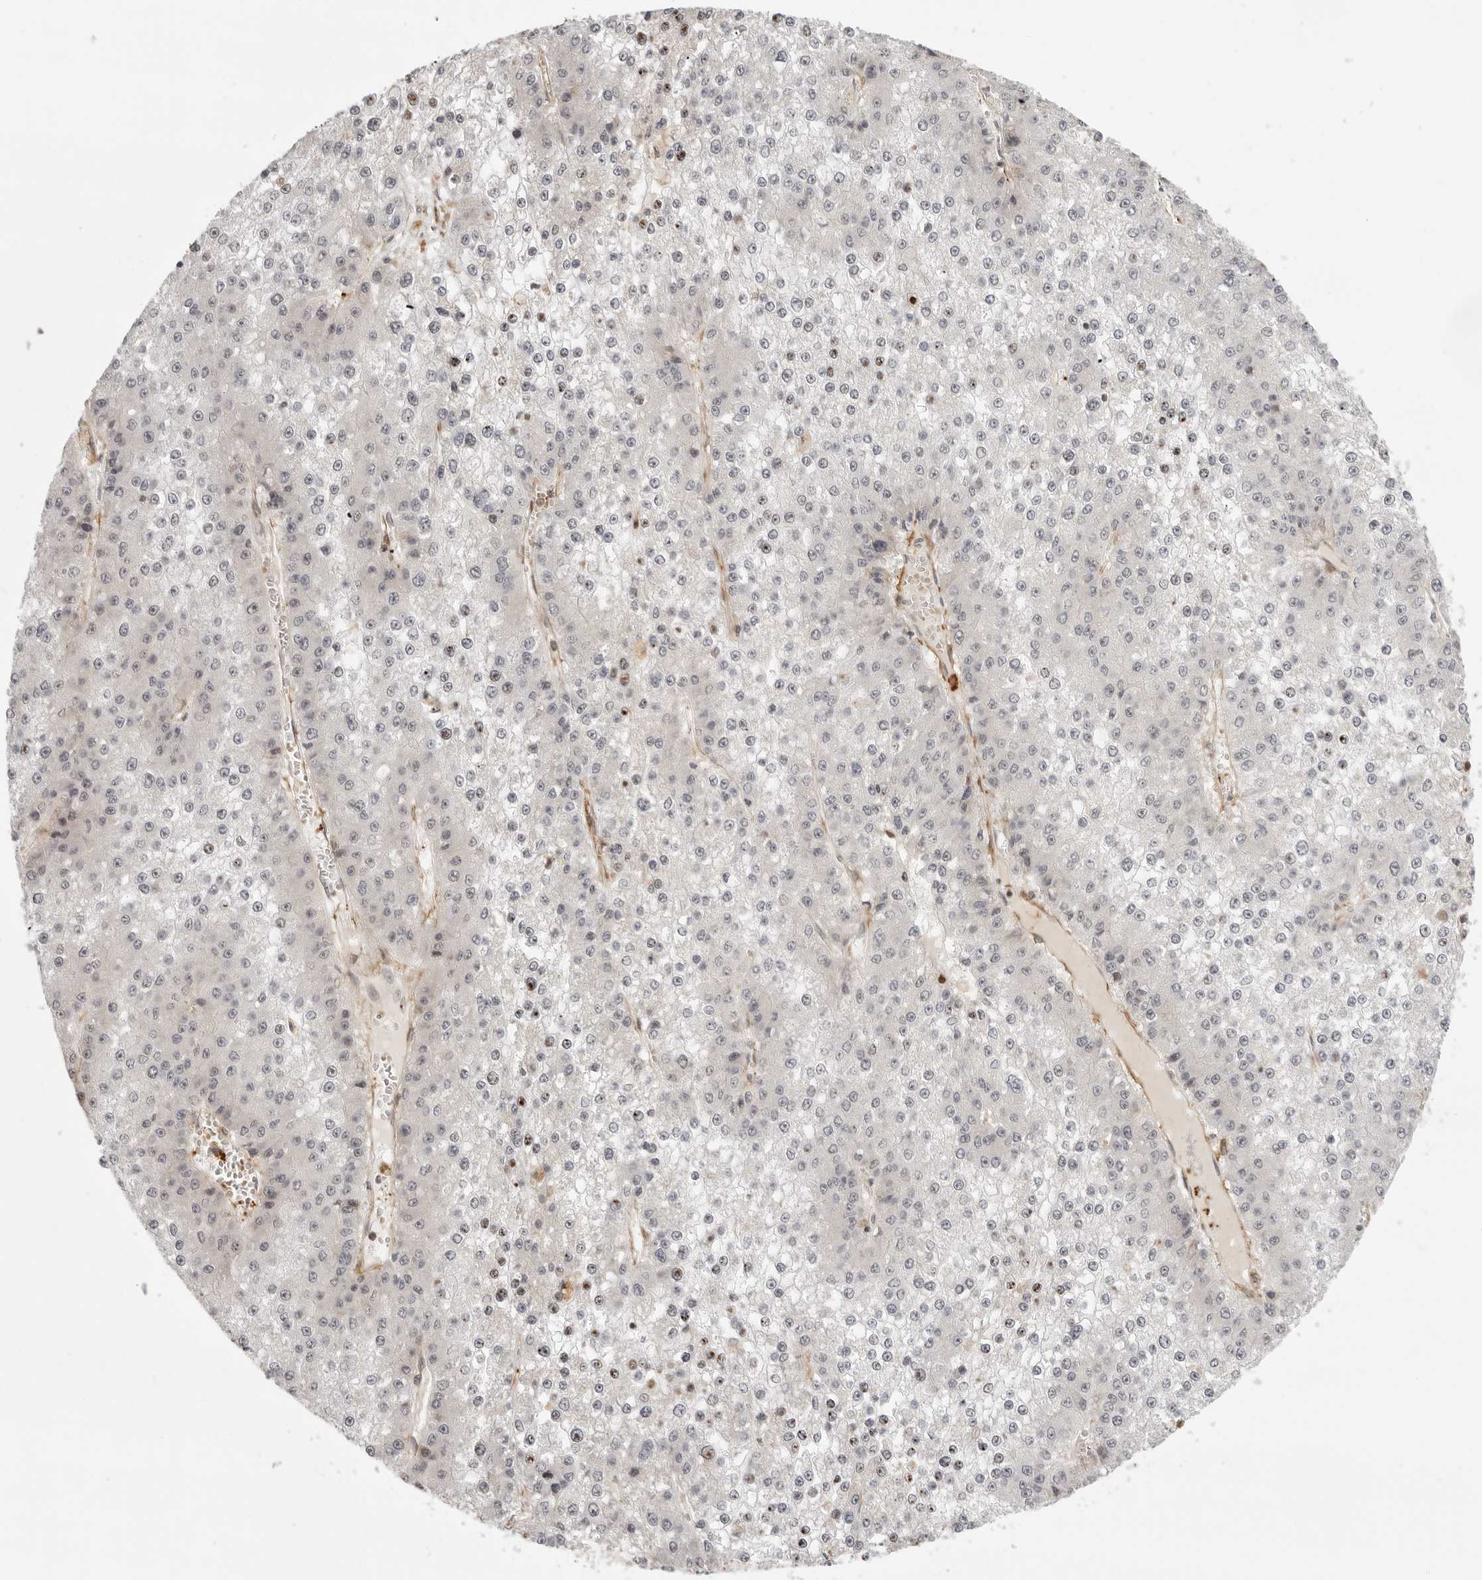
{"staining": {"intensity": "moderate", "quantity": "<25%", "location": "nuclear"}, "tissue": "liver cancer", "cell_type": "Tumor cells", "image_type": "cancer", "snomed": [{"axis": "morphology", "description": "Carcinoma, Hepatocellular, NOS"}, {"axis": "topography", "description": "Liver"}], "caption": "Tumor cells reveal low levels of moderate nuclear positivity in about <25% of cells in human liver hepatocellular carcinoma.", "gene": "TUT4", "patient": {"sex": "female", "age": 73}}